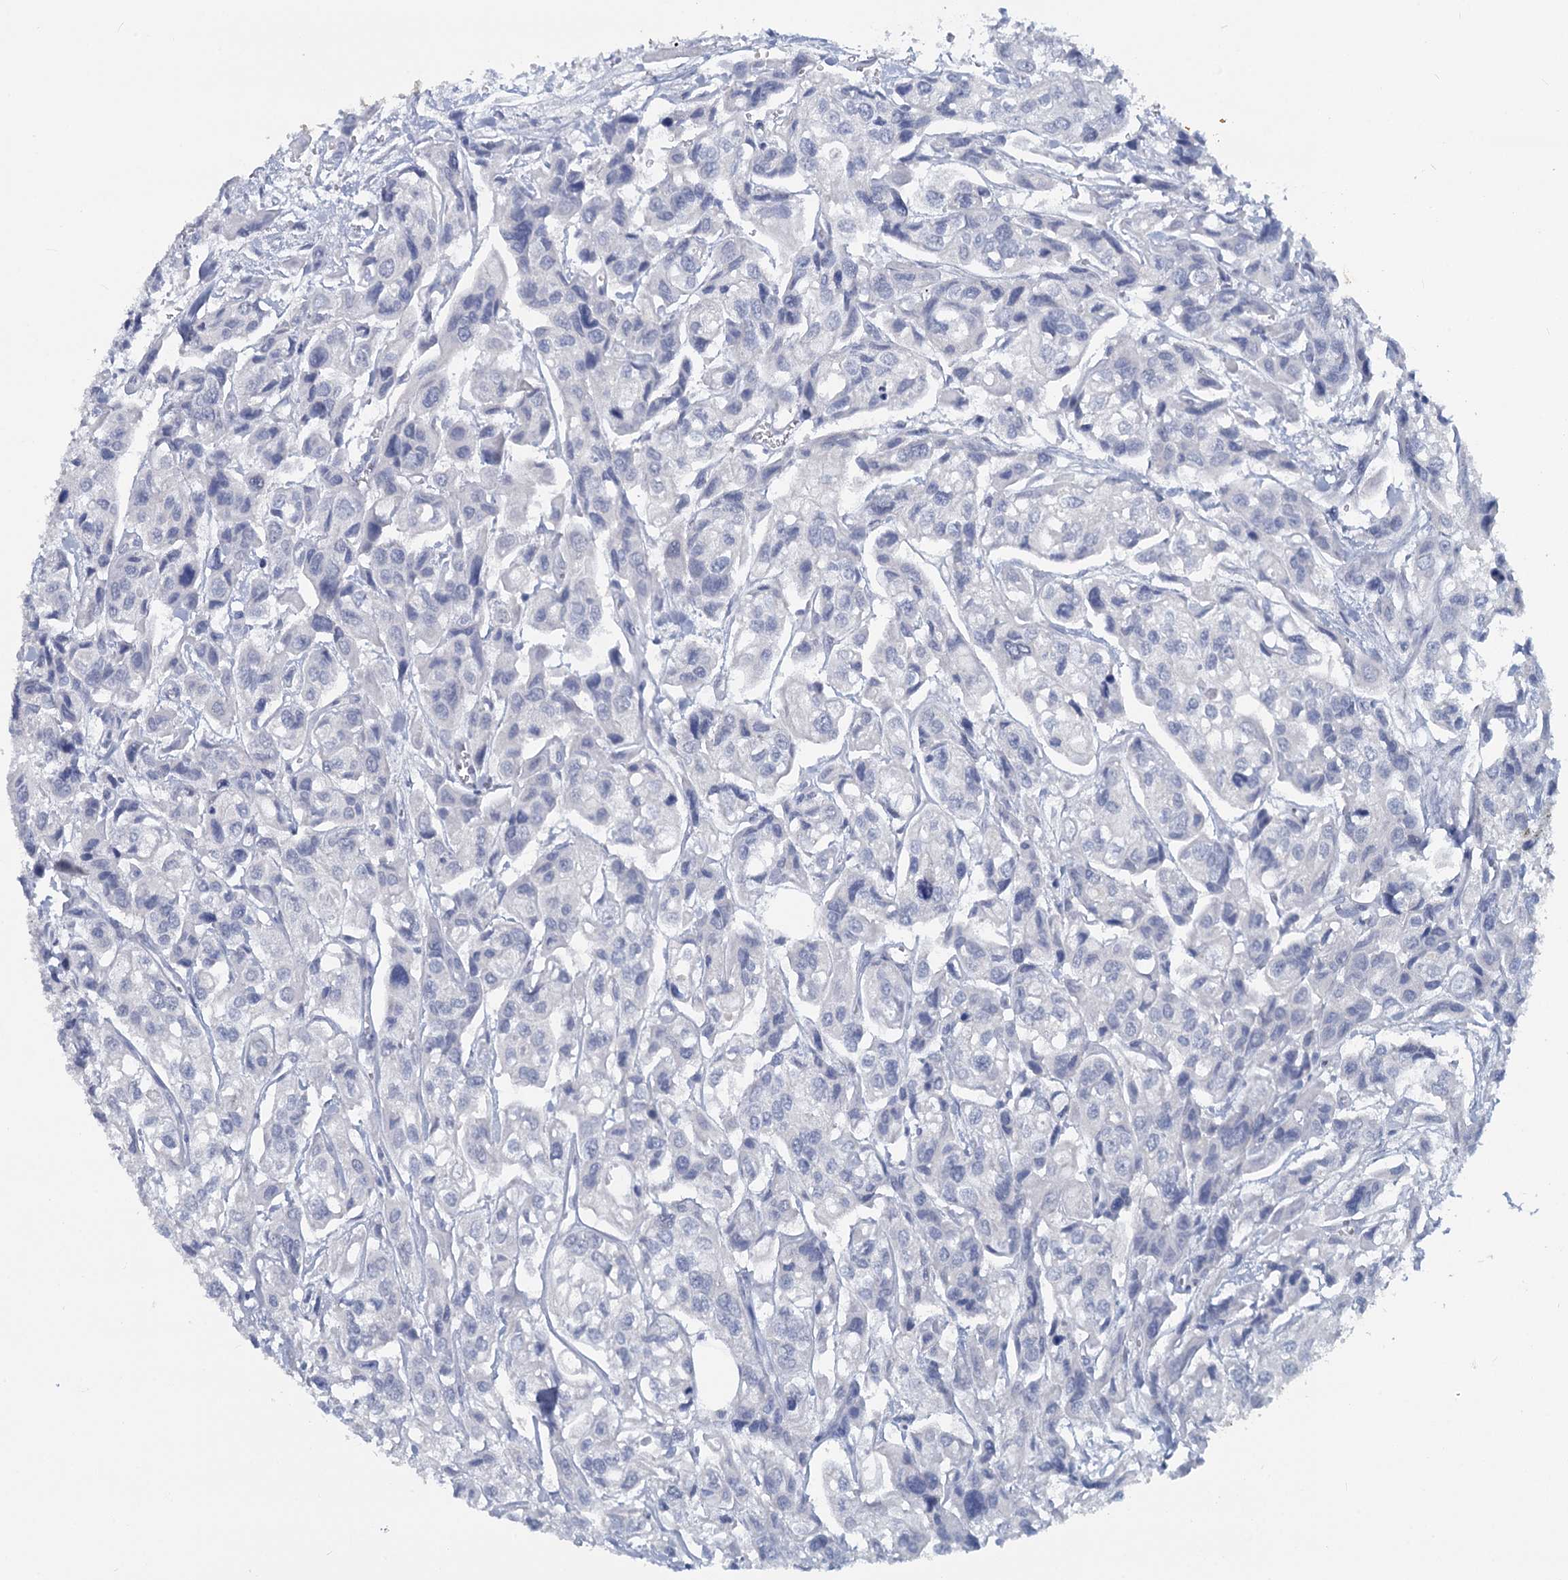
{"staining": {"intensity": "negative", "quantity": "none", "location": "none"}, "tissue": "urothelial cancer", "cell_type": "Tumor cells", "image_type": "cancer", "snomed": [{"axis": "morphology", "description": "Urothelial carcinoma, High grade"}, {"axis": "topography", "description": "Urinary bladder"}], "caption": "Immunohistochemical staining of human urothelial cancer displays no significant expression in tumor cells.", "gene": "CHGA", "patient": {"sex": "male", "age": 67}}